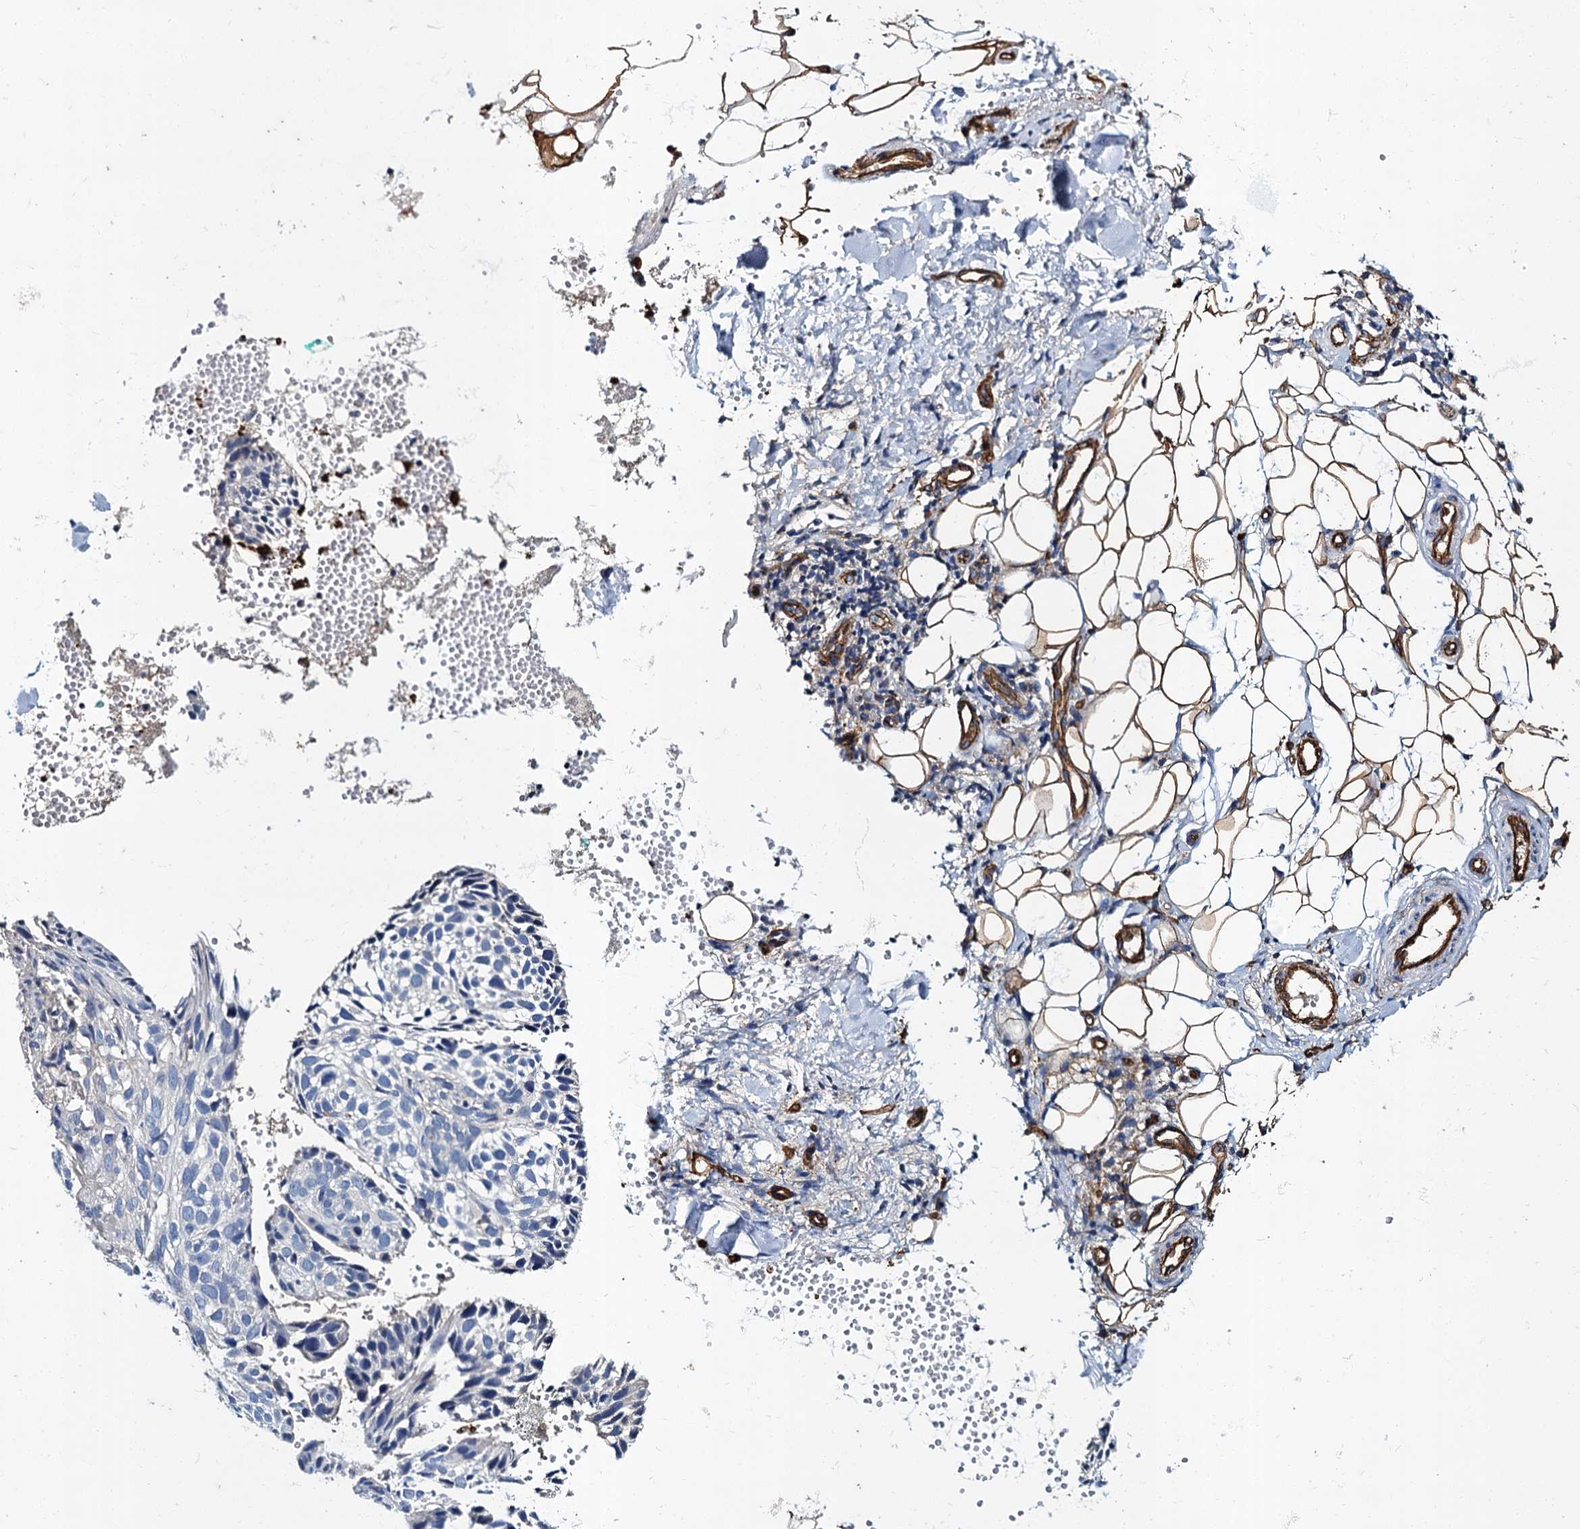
{"staining": {"intensity": "negative", "quantity": "none", "location": "none"}, "tissue": "skin cancer", "cell_type": "Tumor cells", "image_type": "cancer", "snomed": [{"axis": "morphology", "description": "Normal tissue, NOS"}, {"axis": "morphology", "description": "Basal cell carcinoma"}, {"axis": "topography", "description": "Skin"}], "caption": "Protein analysis of basal cell carcinoma (skin) reveals no significant positivity in tumor cells.", "gene": "CACNA1C", "patient": {"sex": "male", "age": 66}}